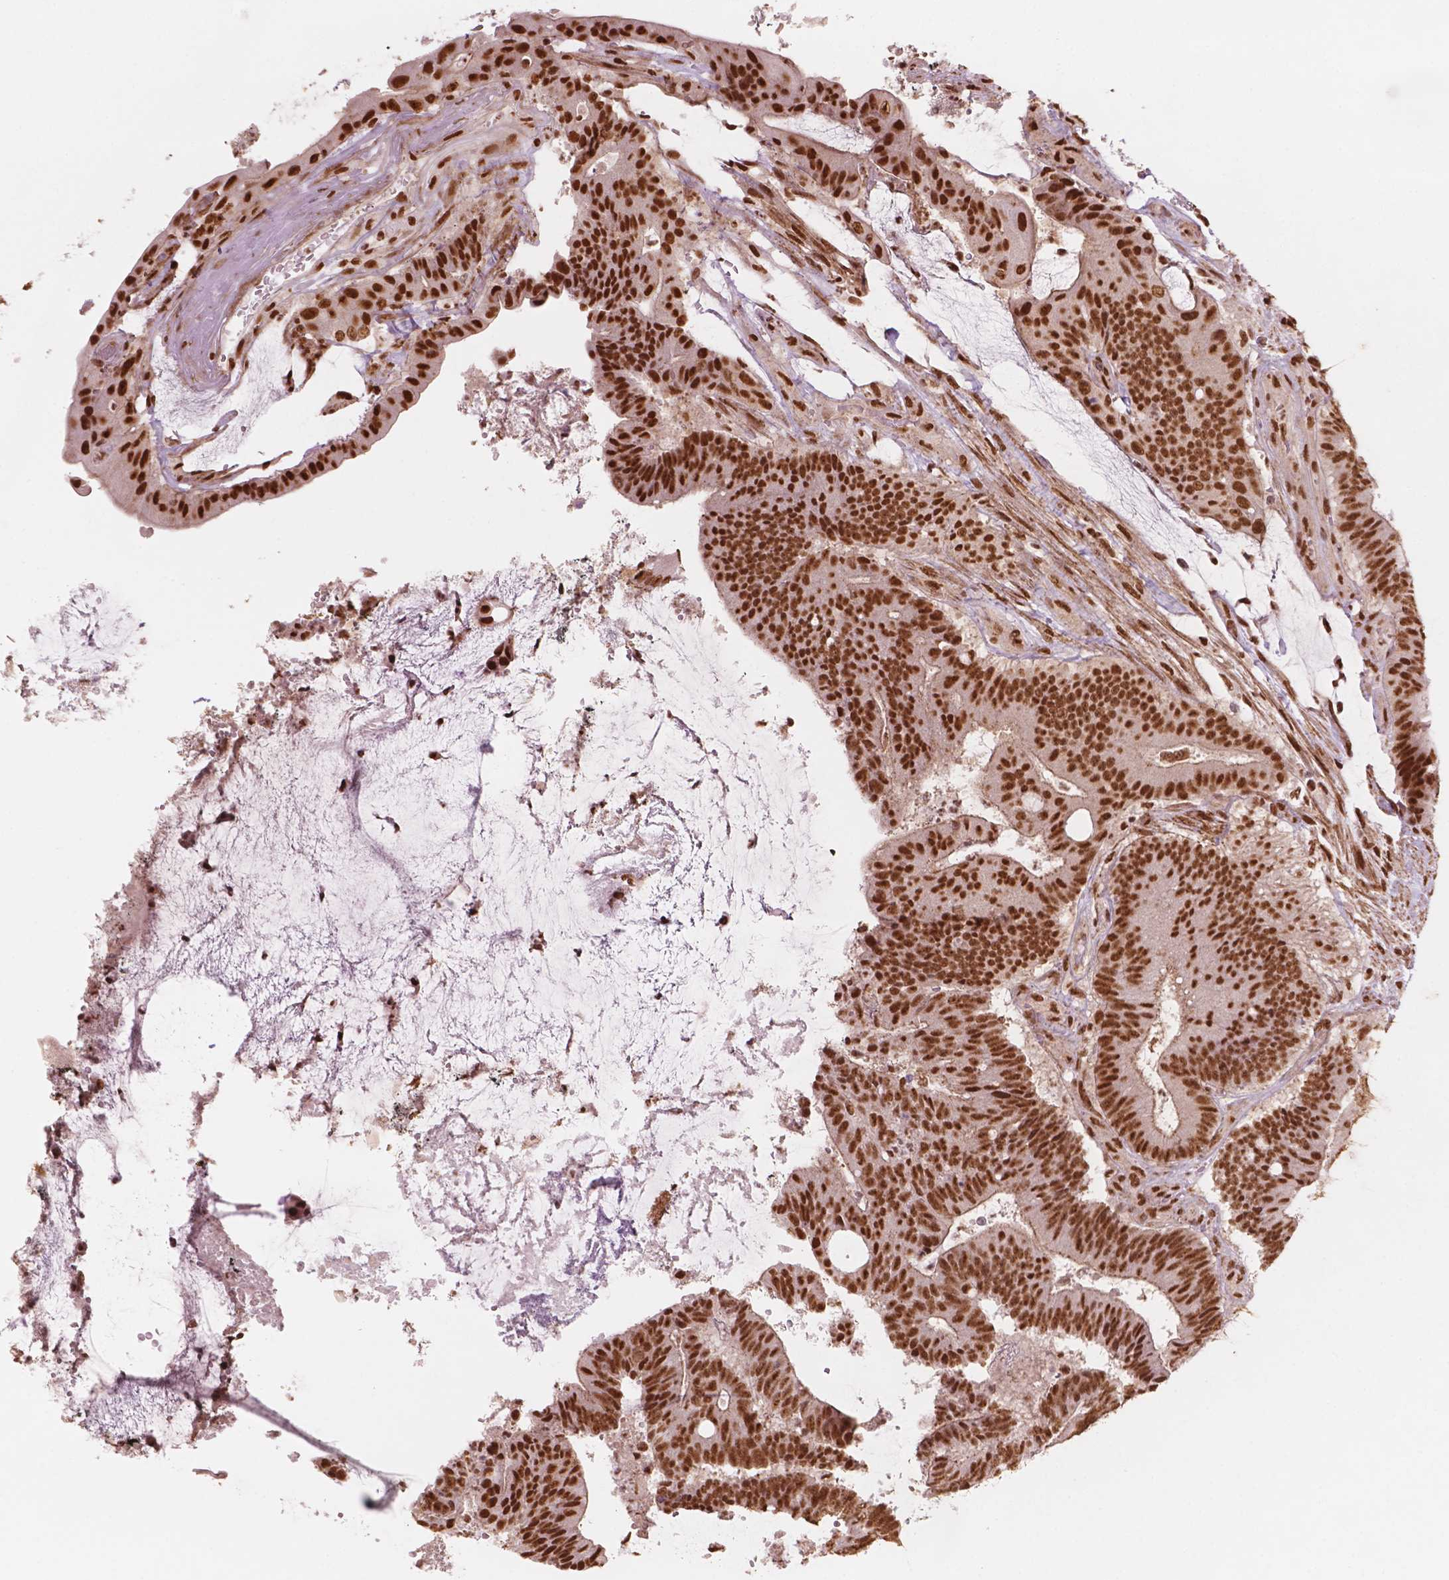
{"staining": {"intensity": "moderate", "quantity": ">75%", "location": "nuclear"}, "tissue": "colorectal cancer", "cell_type": "Tumor cells", "image_type": "cancer", "snomed": [{"axis": "morphology", "description": "Adenocarcinoma, NOS"}, {"axis": "topography", "description": "Colon"}], "caption": "Human colorectal cancer (adenocarcinoma) stained with a protein marker shows moderate staining in tumor cells.", "gene": "GTF3C5", "patient": {"sex": "female", "age": 43}}